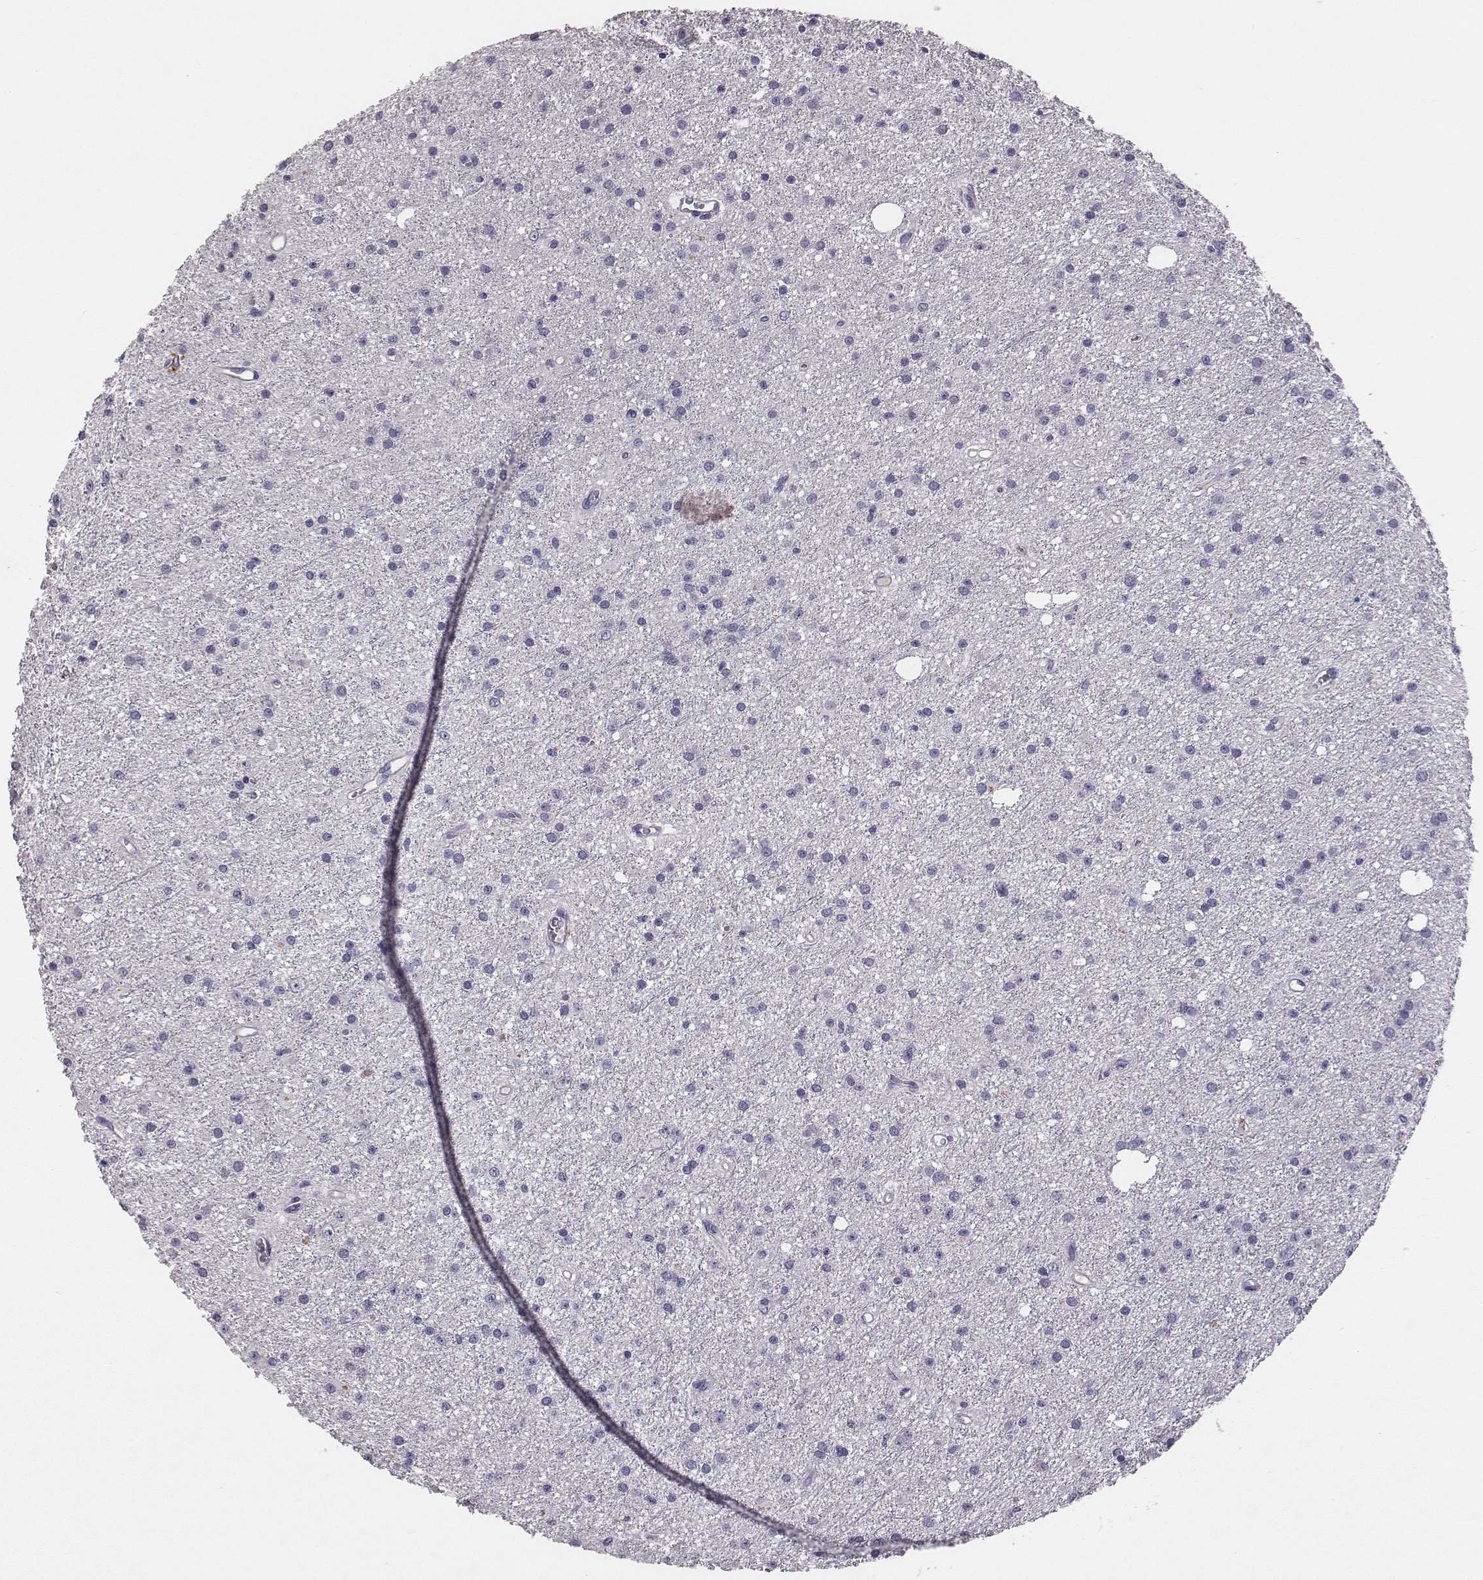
{"staining": {"intensity": "negative", "quantity": "none", "location": "none"}, "tissue": "glioma", "cell_type": "Tumor cells", "image_type": "cancer", "snomed": [{"axis": "morphology", "description": "Glioma, malignant, Low grade"}, {"axis": "topography", "description": "Brain"}], "caption": "Immunohistochemistry (IHC) photomicrograph of low-grade glioma (malignant) stained for a protein (brown), which shows no positivity in tumor cells.", "gene": "EN1", "patient": {"sex": "male", "age": 27}}